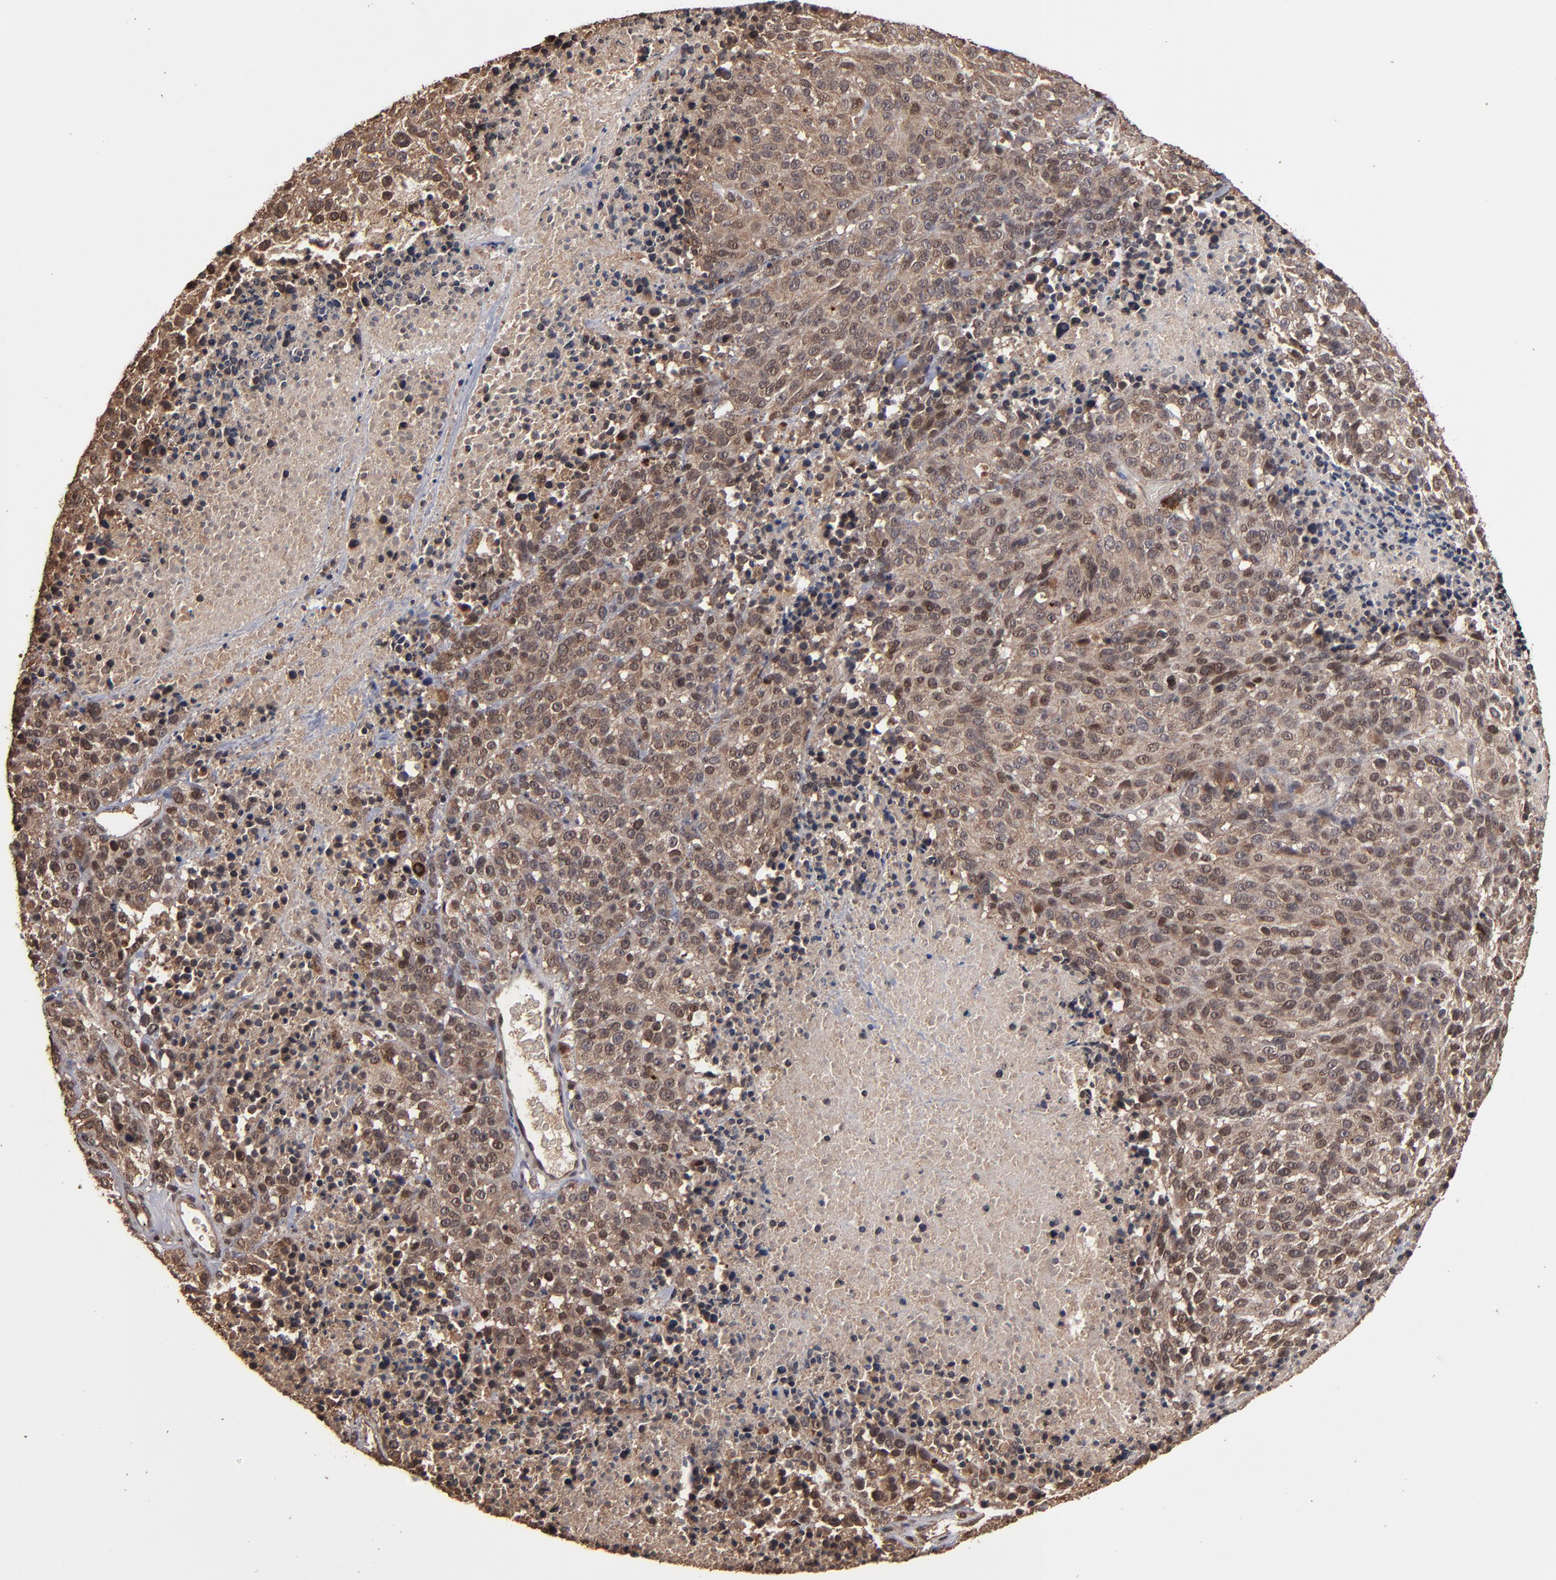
{"staining": {"intensity": "moderate", "quantity": "25%-75%", "location": "cytoplasmic/membranous,nuclear"}, "tissue": "melanoma", "cell_type": "Tumor cells", "image_type": "cancer", "snomed": [{"axis": "morphology", "description": "Malignant melanoma, Metastatic site"}, {"axis": "topography", "description": "Cerebral cortex"}], "caption": "Immunohistochemical staining of melanoma displays medium levels of moderate cytoplasmic/membranous and nuclear protein expression in about 25%-75% of tumor cells.", "gene": "NXF2B", "patient": {"sex": "female", "age": 52}}